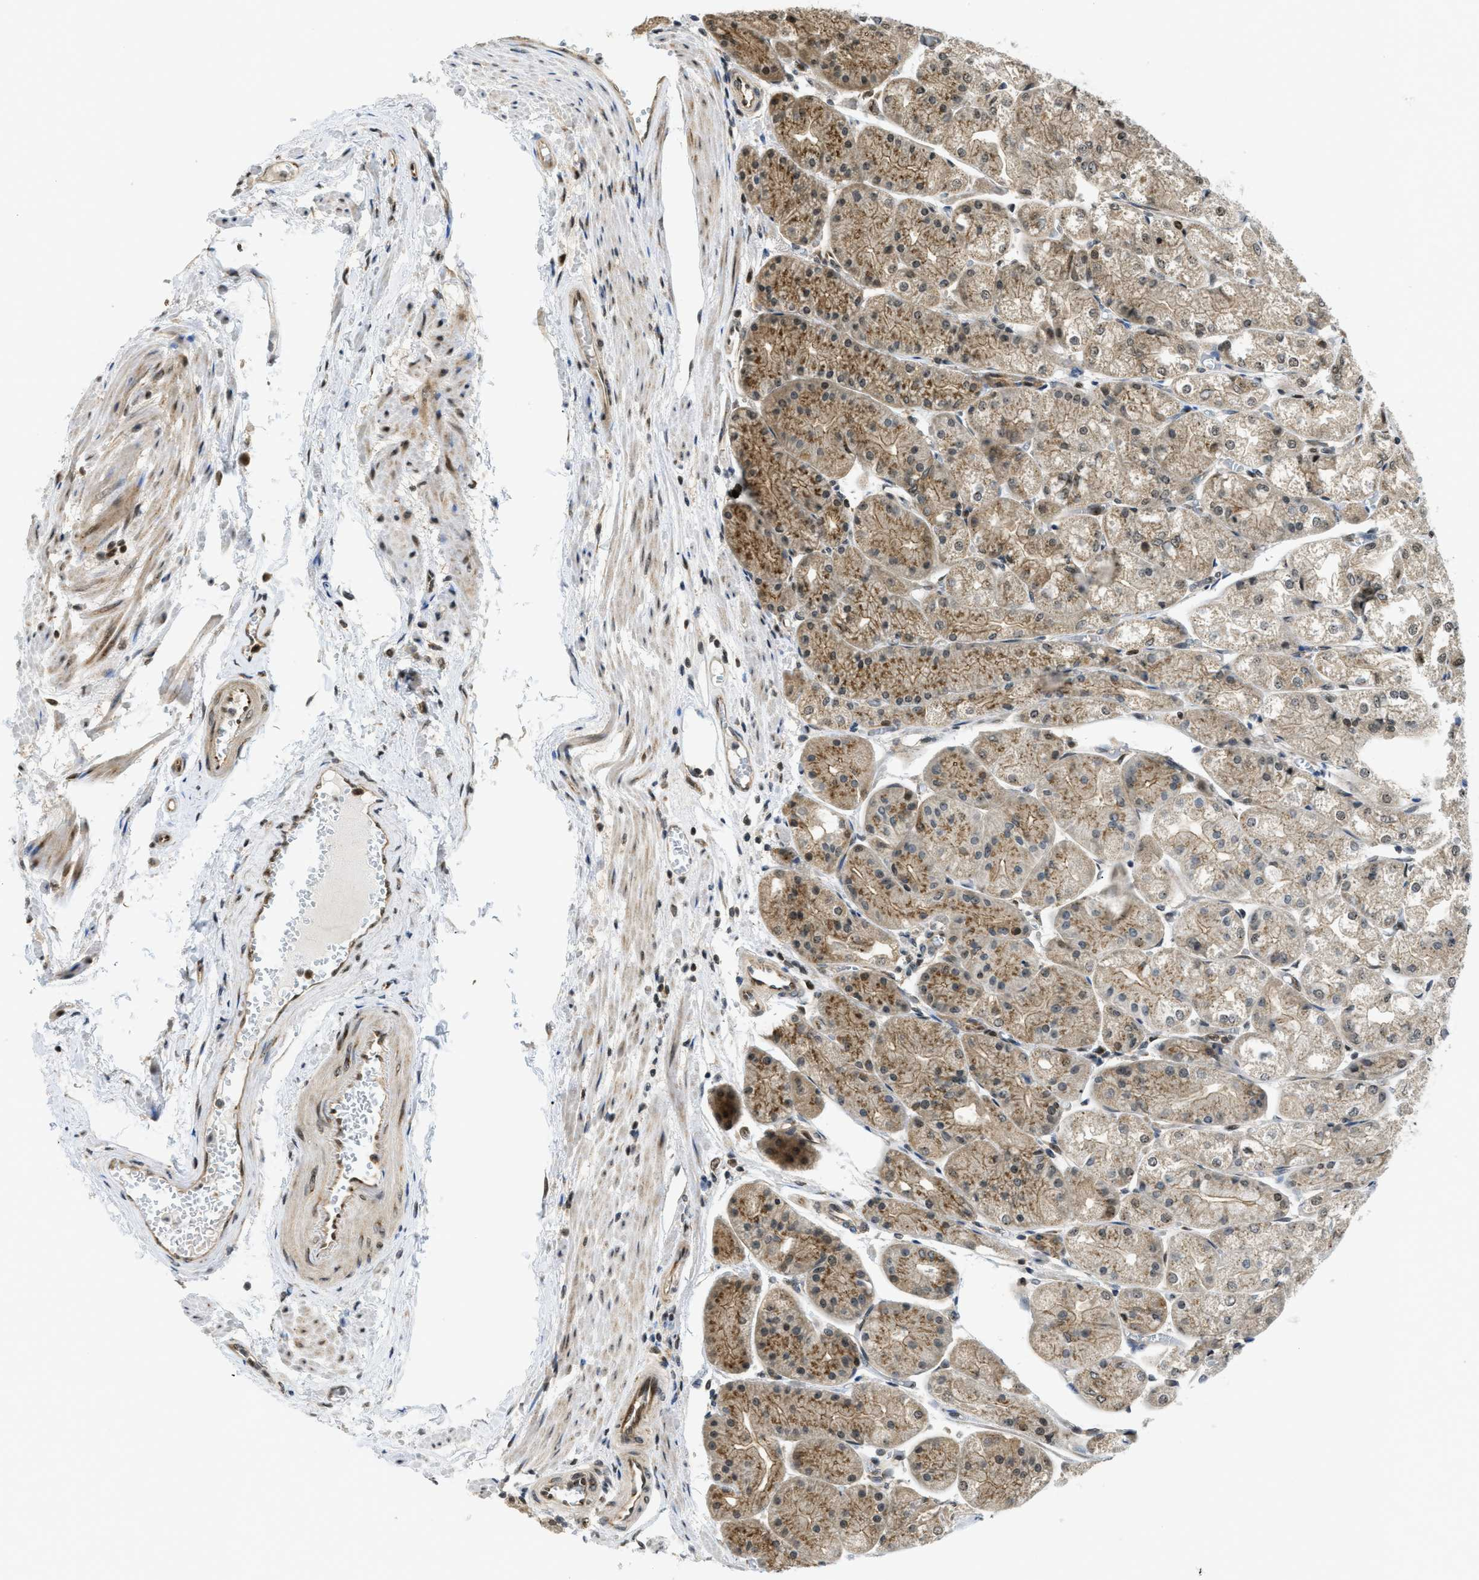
{"staining": {"intensity": "moderate", "quantity": "25%-75%", "location": "cytoplasmic/membranous,nuclear"}, "tissue": "stomach", "cell_type": "Glandular cells", "image_type": "normal", "snomed": [{"axis": "morphology", "description": "Normal tissue, NOS"}, {"axis": "topography", "description": "Stomach, upper"}], "caption": "Protein expression by immunohistochemistry (IHC) exhibits moderate cytoplasmic/membranous,nuclear staining in about 25%-75% of glandular cells in benign stomach.", "gene": "TACC1", "patient": {"sex": "male", "age": 72}}